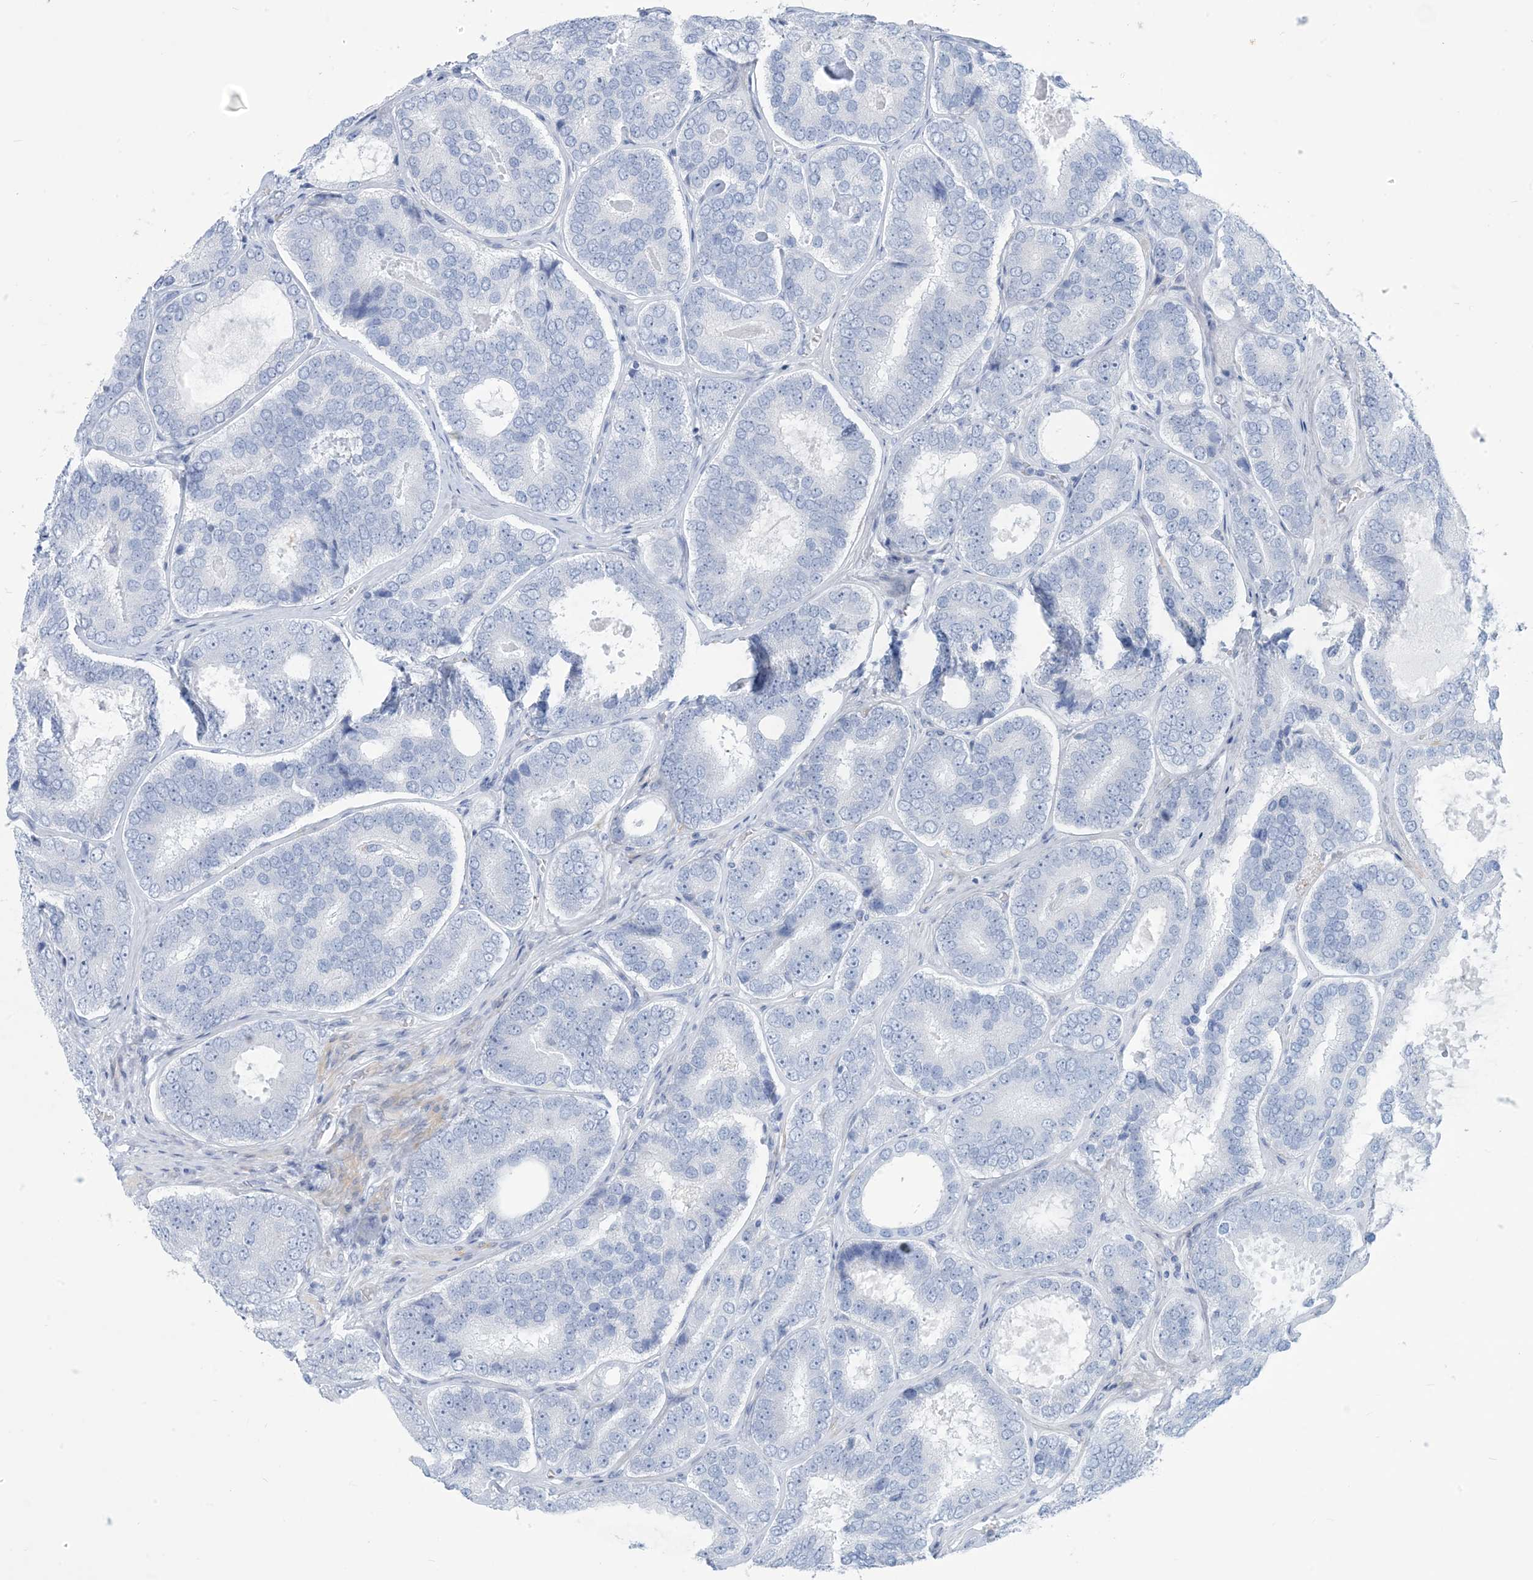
{"staining": {"intensity": "negative", "quantity": "none", "location": "none"}, "tissue": "prostate cancer", "cell_type": "Tumor cells", "image_type": "cancer", "snomed": [{"axis": "morphology", "description": "Adenocarcinoma, High grade"}, {"axis": "topography", "description": "Prostate"}], "caption": "Prostate cancer stained for a protein using IHC reveals no positivity tumor cells.", "gene": "MOXD1", "patient": {"sex": "male", "age": 56}}